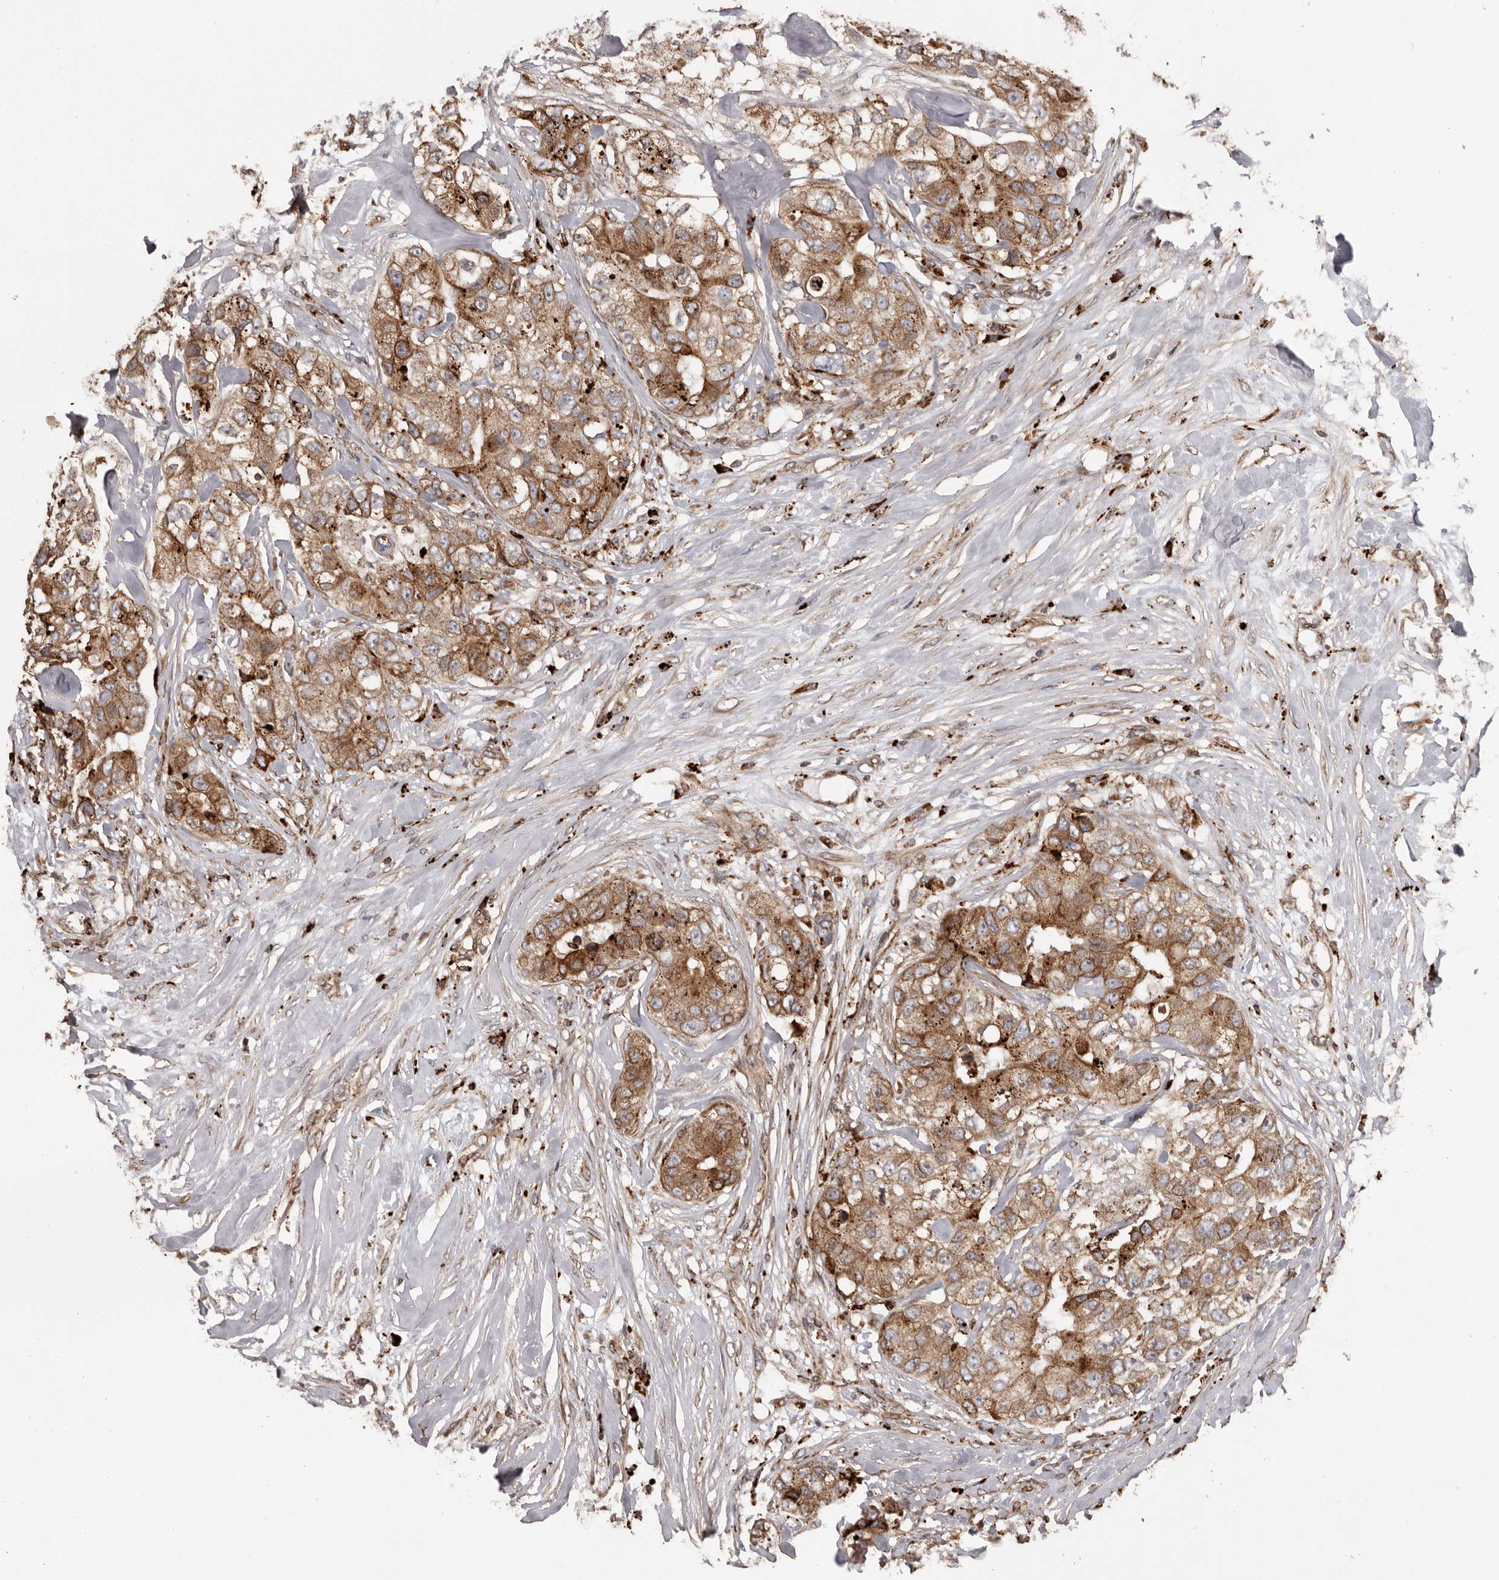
{"staining": {"intensity": "moderate", "quantity": ">75%", "location": "cytoplasmic/membranous"}, "tissue": "breast cancer", "cell_type": "Tumor cells", "image_type": "cancer", "snomed": [{"axis": "morphology", "description": "Duct carcinoma"}, {"axis": "topography", "description": "Breast"}], "caption": "Breast cancer (invasive ductal carcinoma) was stained to show a protein in brown. There is medium levels of moderate cytoplasmic/membranous expression in about >75% of tumor cells.", "gene": "NUP43", "patient": {"sex": "female", "age": 62}}